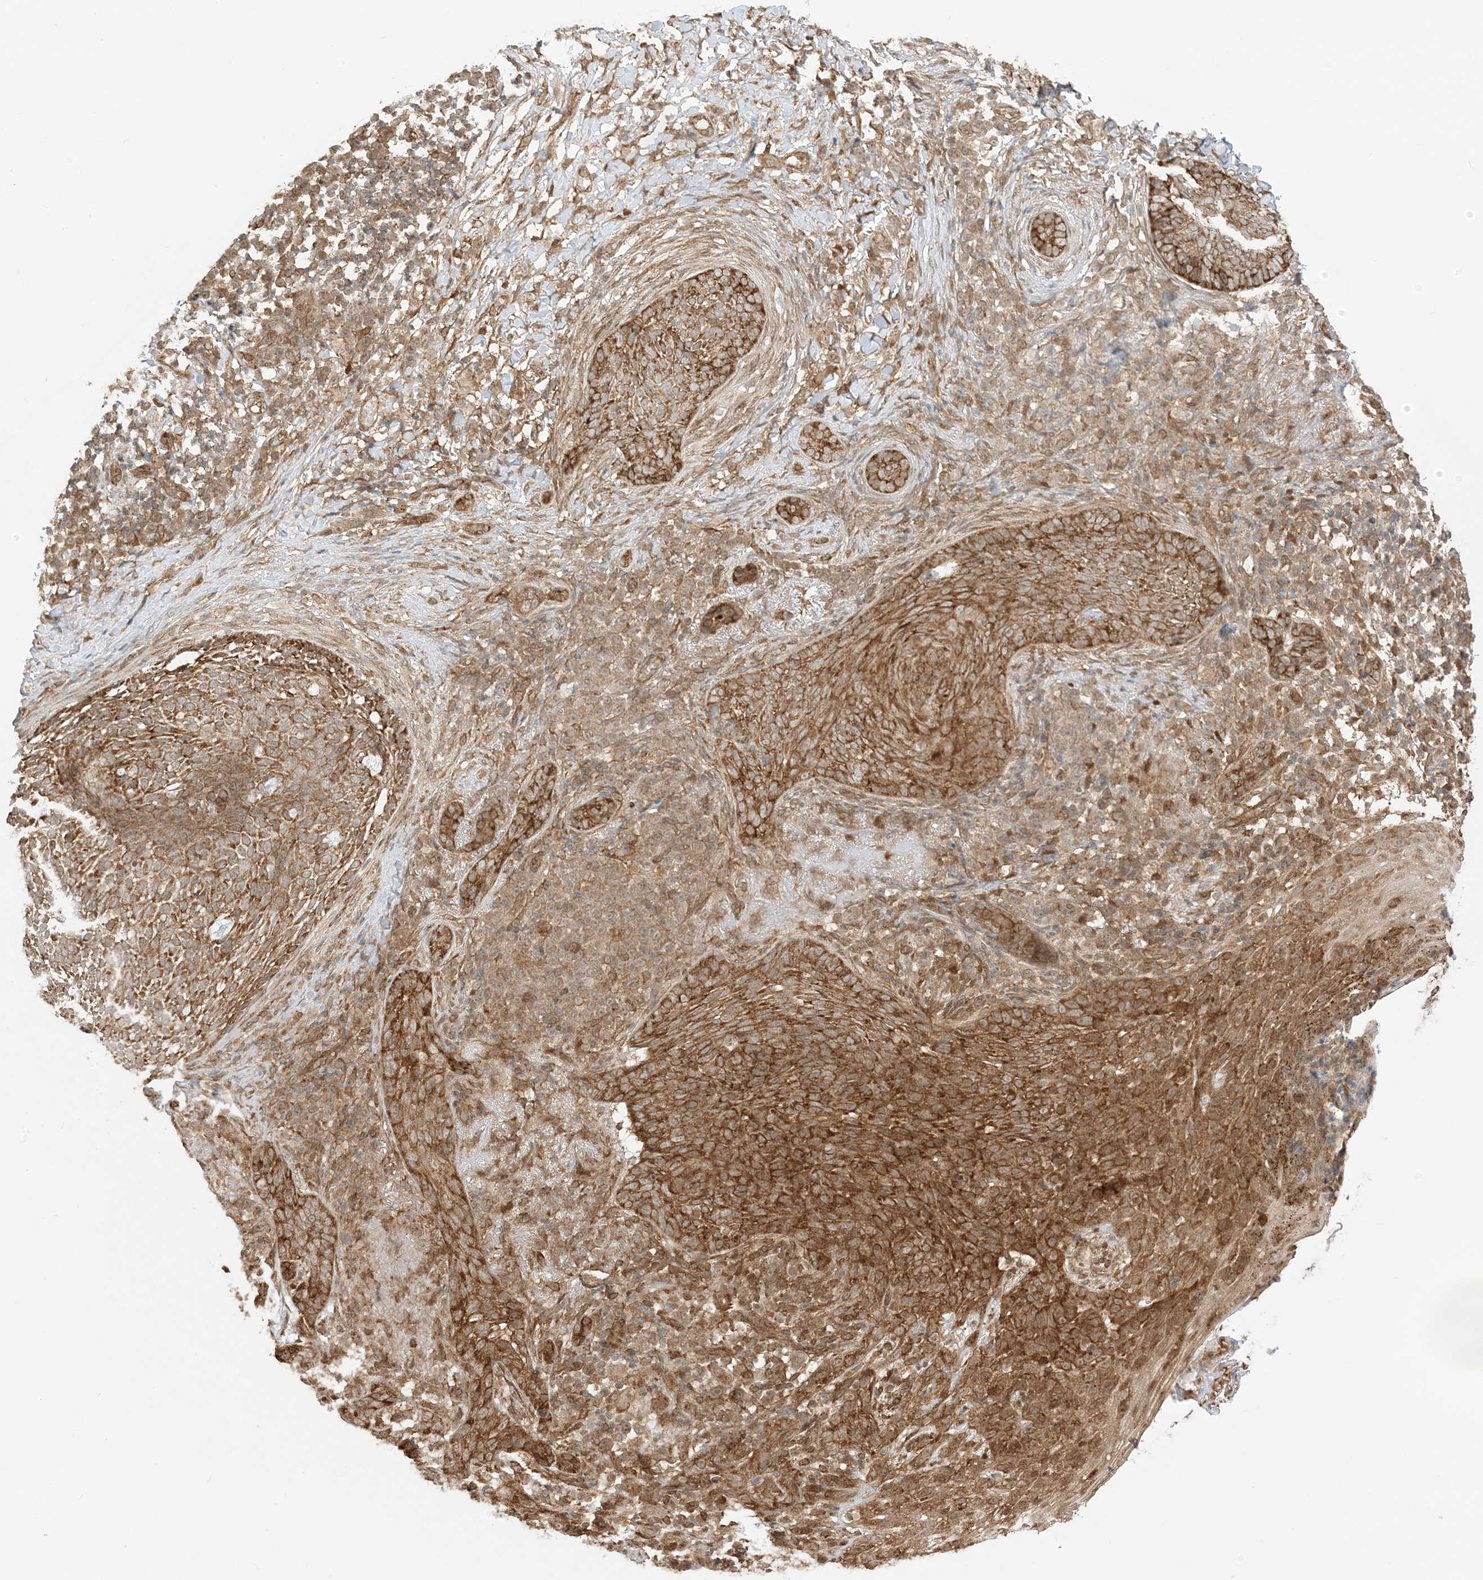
{"staining": {"intensity": "strong", "quantity": ">75%", "location": "cytoplasmic/membranous"}, "tissue": "skin cancer", "cell_type": "Tumor cells", "image_type": "cancer", "snomed": [{"axis": "morphology", "description": "Basal cell carcinoma"}, {"axis": "topography", "description": "Skin"}], "caption": "A histopathology image of human basal cell carcinoma (skin) stained for a protein demonstrates strong cytoplasmic/membranous brown staining in tumor cells. (DAB = brown stain, brightfield microscopy at high magnification).", "gene": "UBAP2L", "patient": {"sex": "male", "age": 85}}